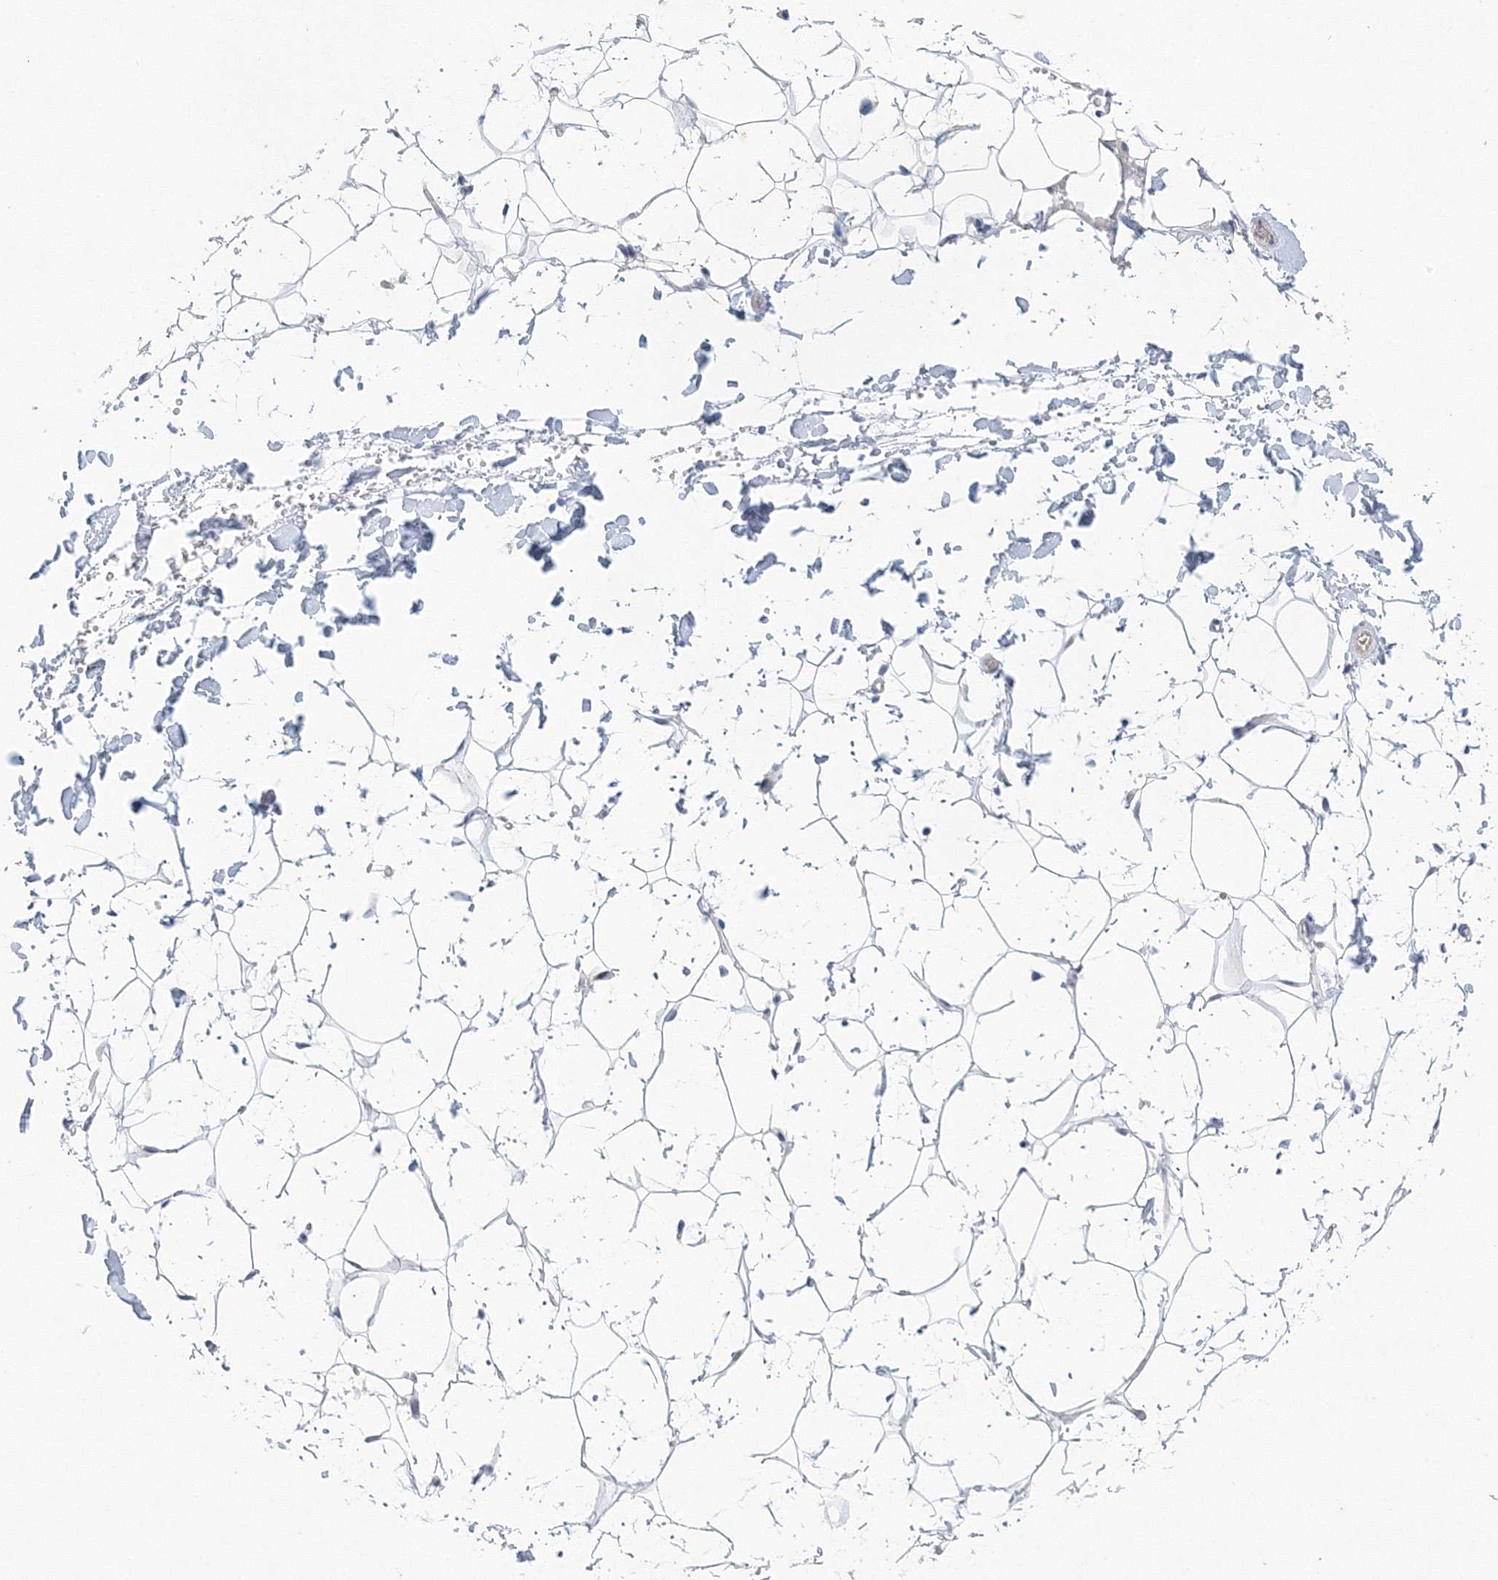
{"staining": {"intensity": "negative", "quantity": "none", "location": "none"}, "tissue": "adipose tissue", "cell_type": "Adipocytes", "image_type": "normal", "snomed": [{"axis": "morphology", "description": "Normal tissue, NOS"}, {"axis": "topography", "description": "Breast"}], "caption": "Image shows no significant protein expression in adipocytes of unremarkable adipose tissue. Brightfield microscopy of IHC stained with DAB (3,3'-diaminobenzidine) (brown) and hematoxylin (blue), captured at high magnification.", "gene": "TANC1", "patient": {"sex": "female", "age": 26}}